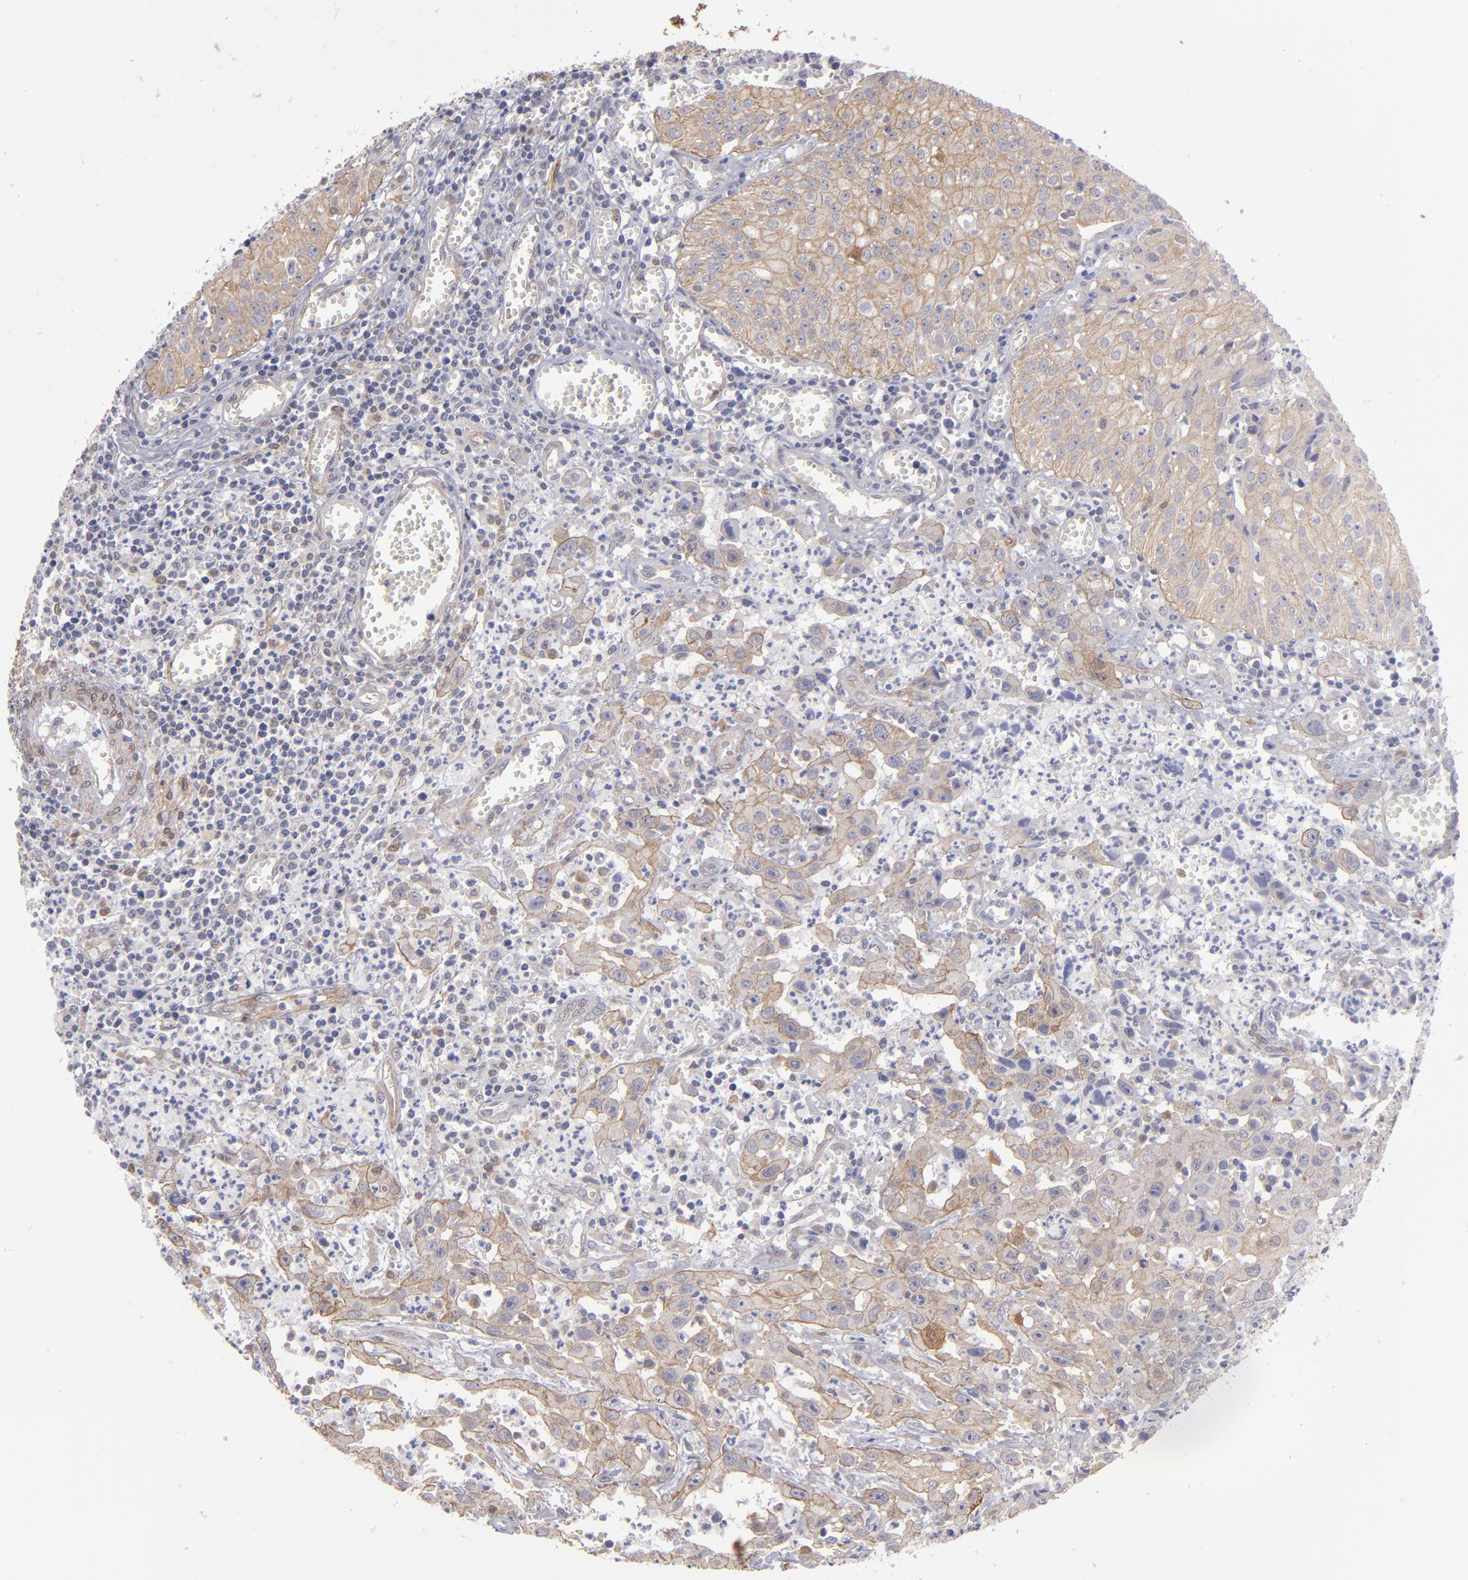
{"staining": {"intensity": "moderate", "quantity": ">75%", "location": "cytoplasmic/membranous"}, "tissue": "urothelial cancer", "cell_type": "Tumor cells", "image_type": "cancer", "snomed": [{"axis": "morphology", "description": "Urothelial carcinoma, High grade"}, {"axis": "topography", "description": "Urinary bladder"}], "caption": "Protein staining shows moderate cytoplasmic/membranous expression in about >75% of tumor cells in urothelial cancer.", "gene": "NDRG2", "patient": {"sex": "male", "age": 66}}